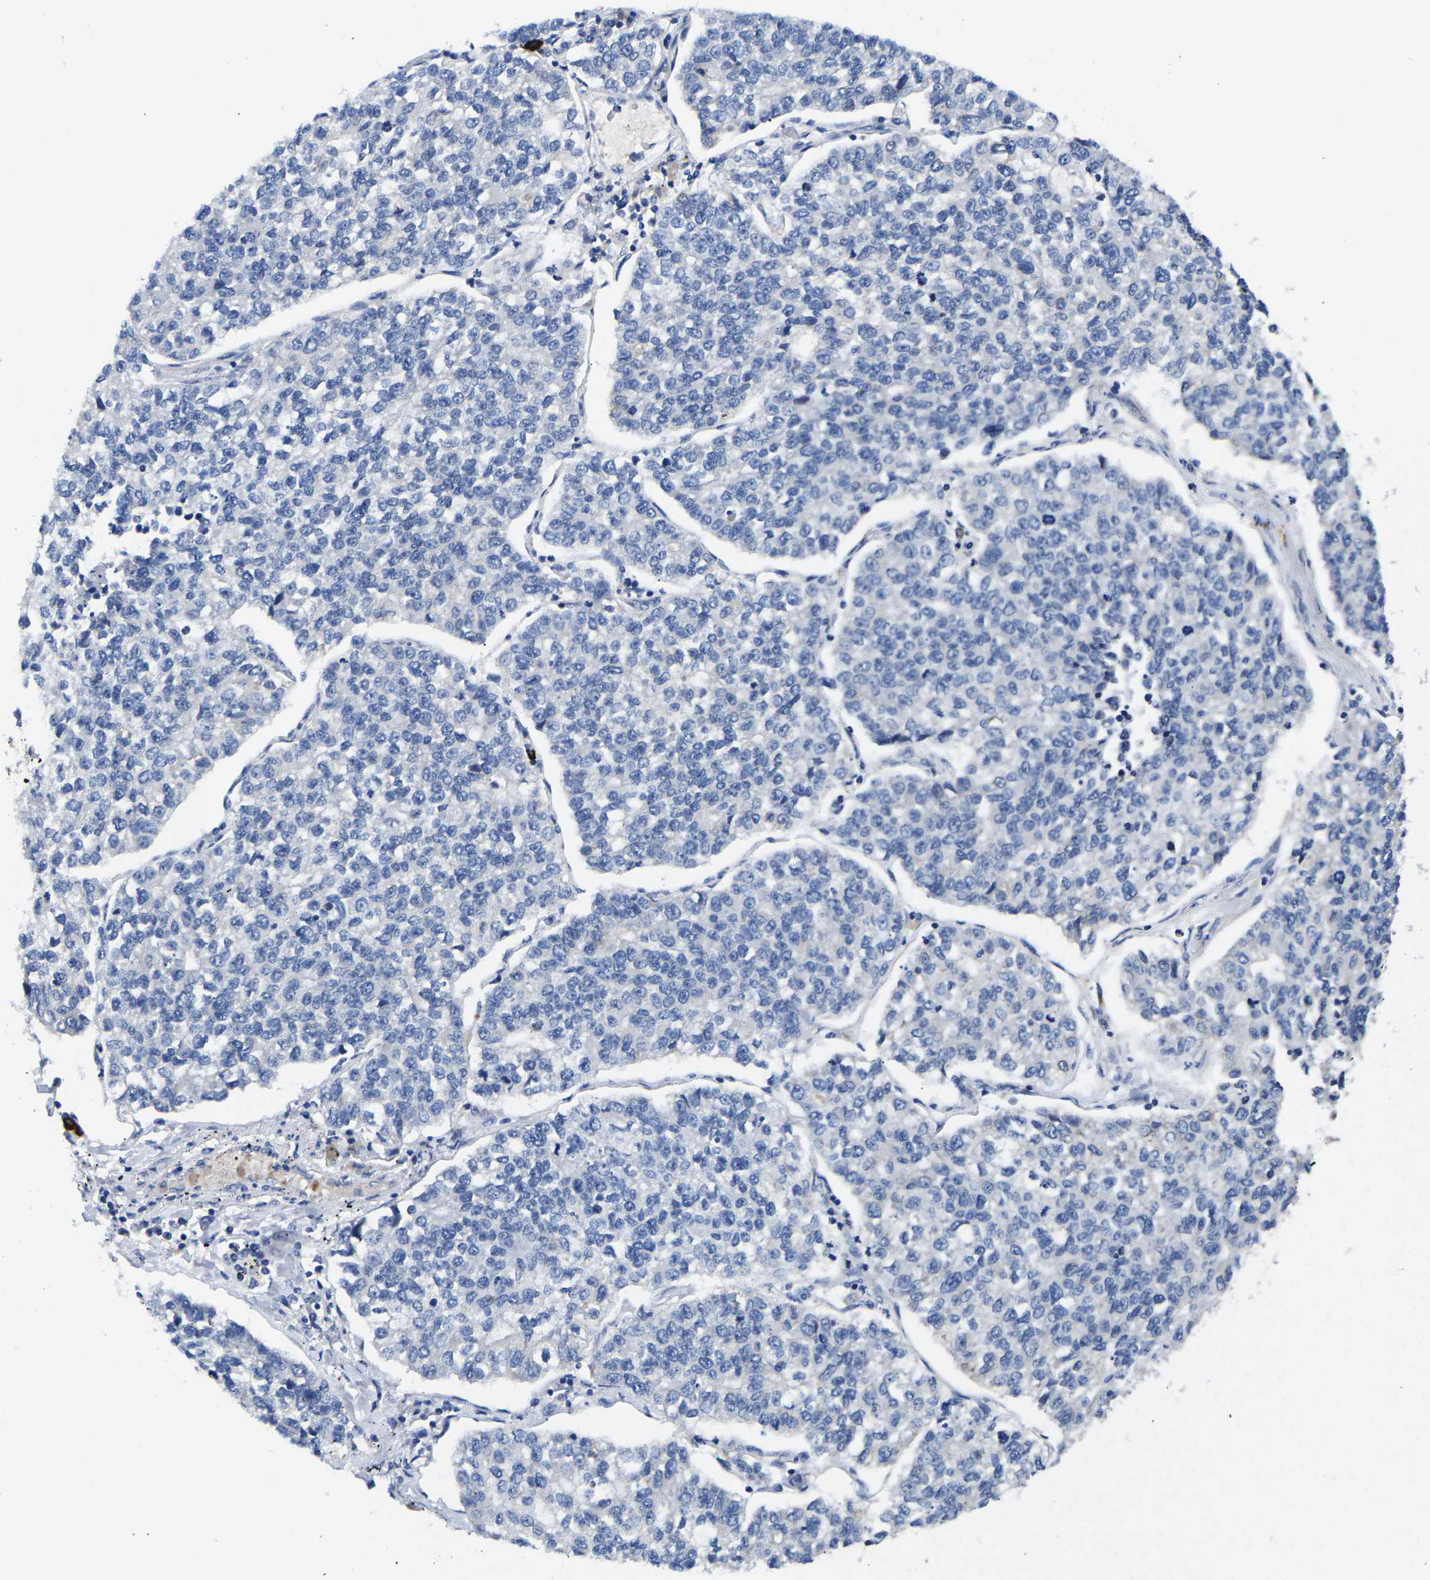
{"staining": {"intensity": "negative", "quantity": "none", "location": "none"}, "tissue": "lung cancer", "cell_type": "Tumor cells", "image_type": "cancer", "snomed": [{"axis": "morphology", "description": "Adenocarcinoma, NOS"}, {"axis": "topography", "description": "Lung"}], "caption": "Tumor cells are negative for protein expression in human lung cancer (adenocarcinoma). The staining is performed using DAB brown chromogen with nuclei counter-stained in using hematoxylin.", "gene": "RINT1", "patient": {"sex": "male", "age": 49}}